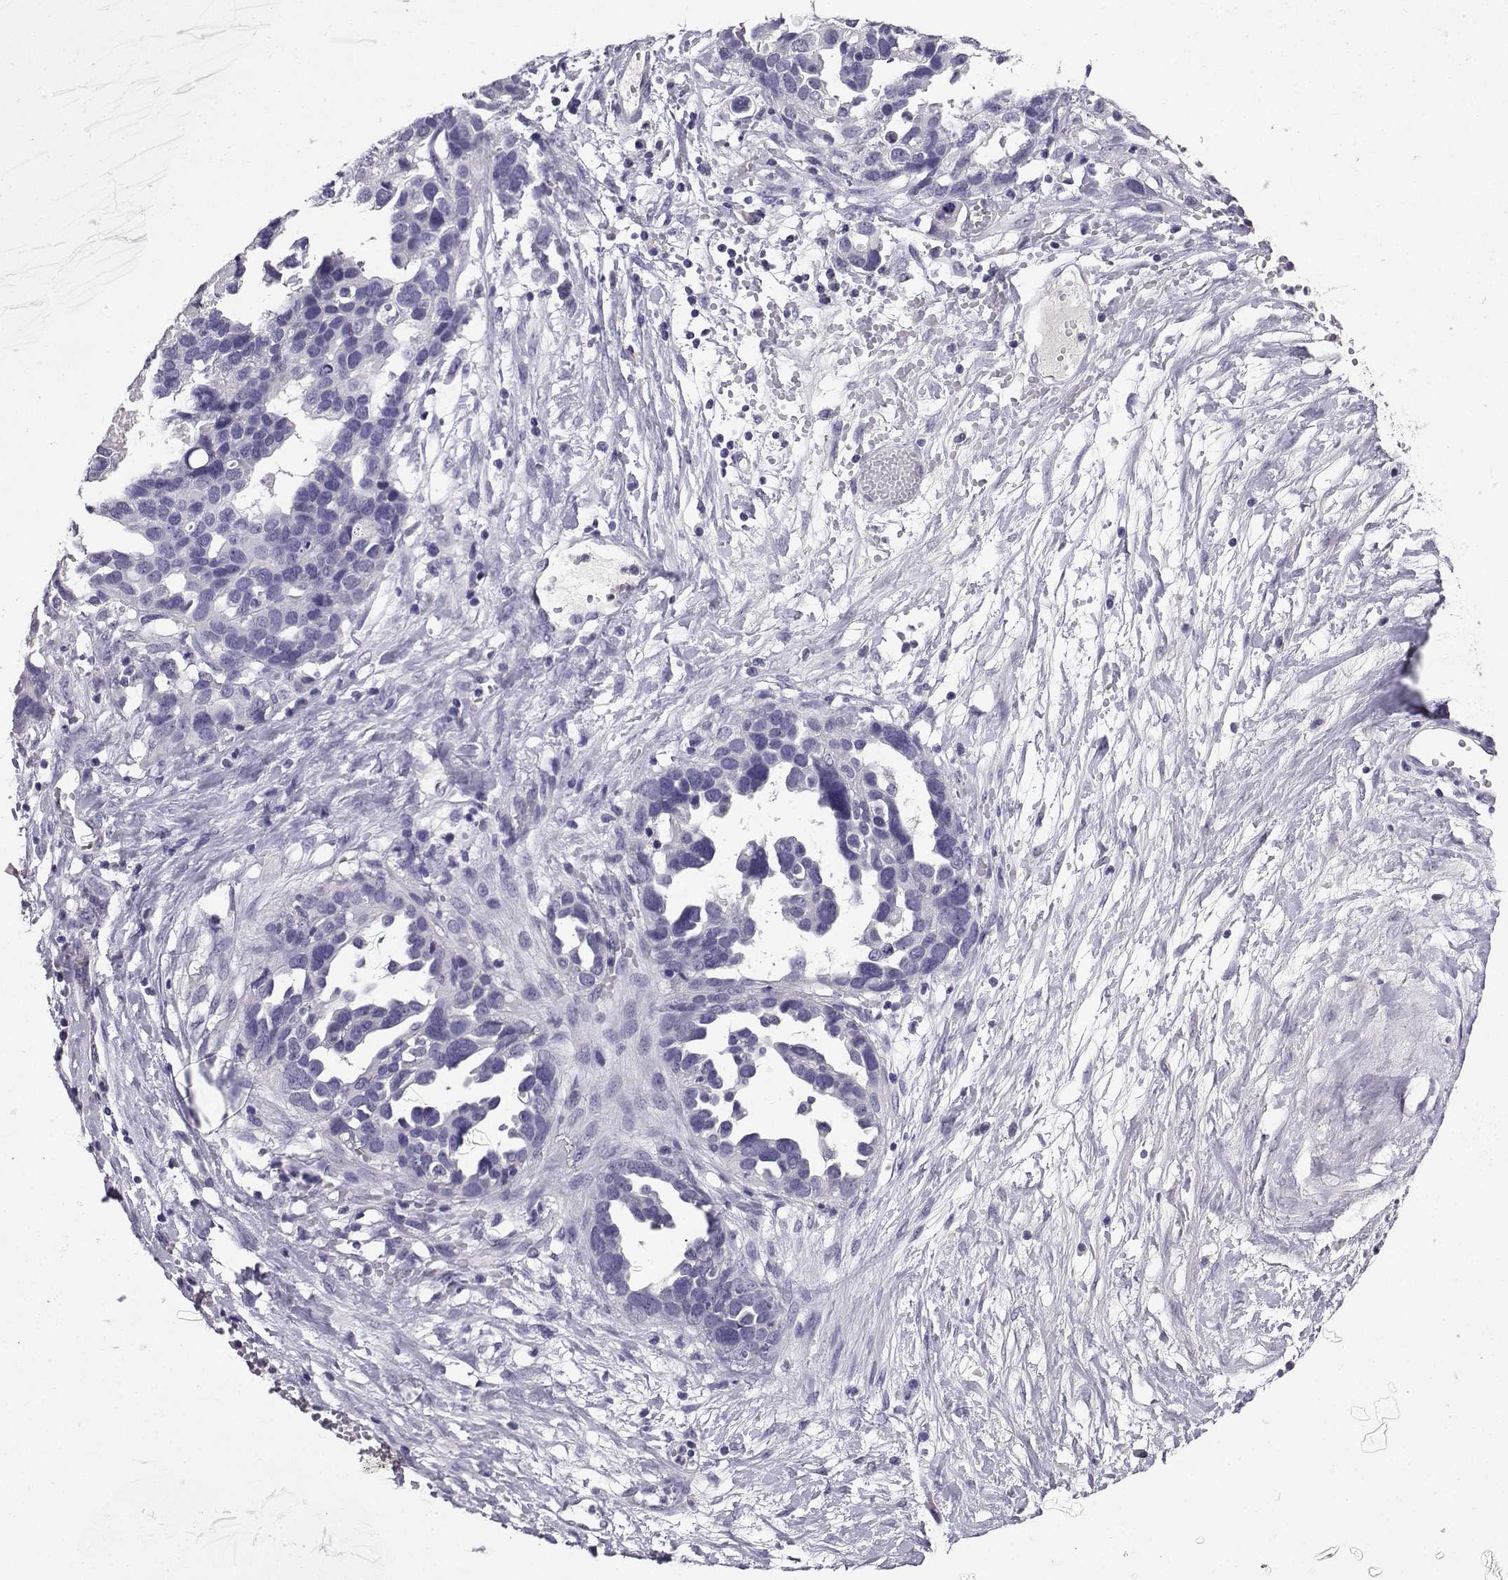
{"staining": {"intensity": "negative", "quantity": "none", "location": "none"}, "tissue": "ovarian cancer", "cell_type": "Tumor cells", "image_type": "cancer", "snomed": [{"axis": "morphology", "description": "Cystadenocarcinoma, serous, NOS"}, {"axis": "topography", "description": "Ovary"}], "caption": "The immunohistochemistry (IHC) histopathology image has no significant staining in tumor cells of ovarian cancer tissue. The staining was performed using DAB to visualize the protein expression in brown, while the nuclei were stained in blue with hematoxylin (Magnification: 20x).", "gene": "SPAG11B", "patient": {"sex": "female", "age": 54}}